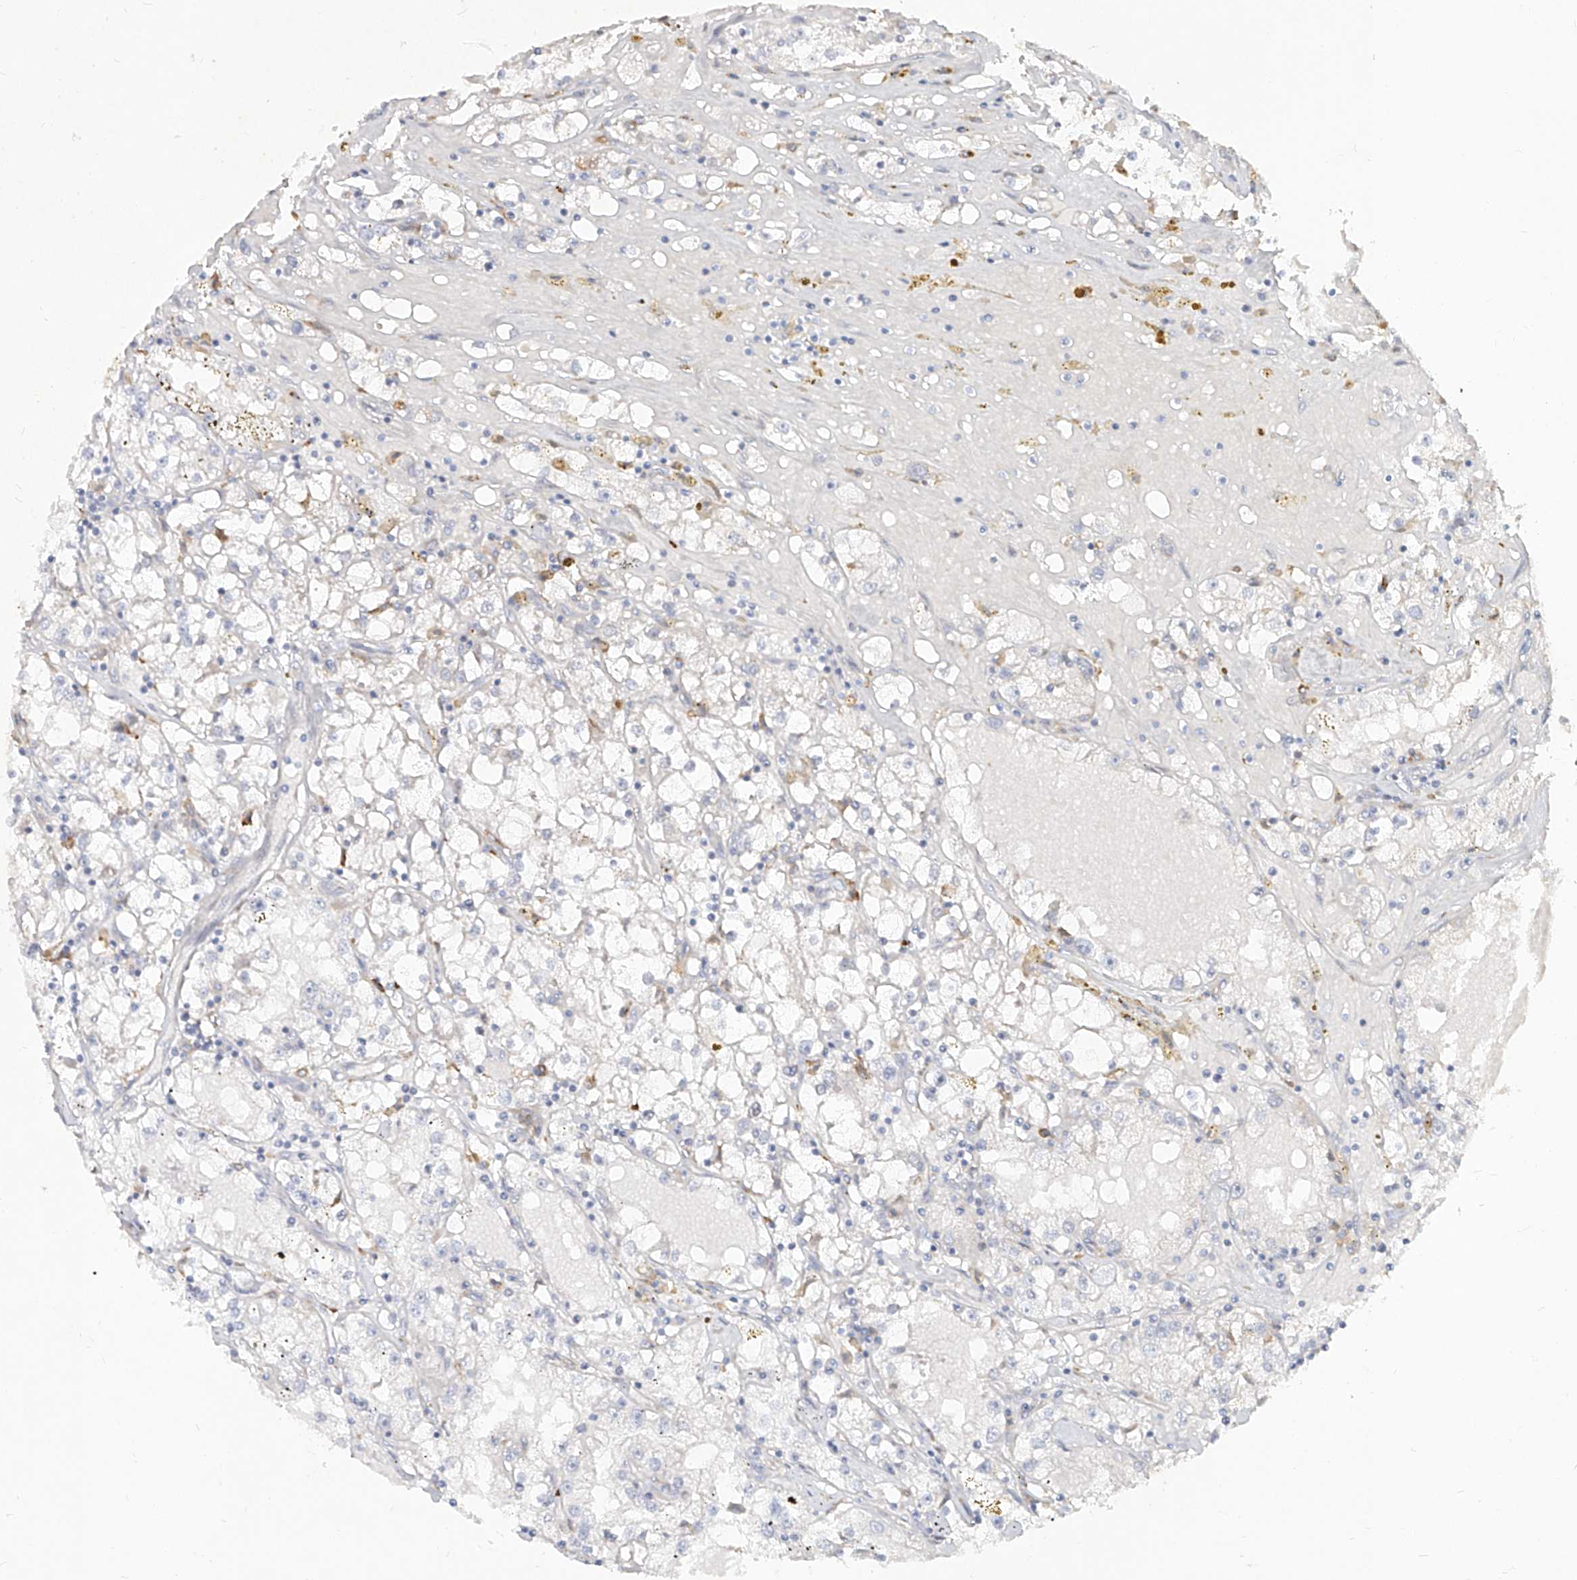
{"staining": {"intensity": "negative", "quantity": "none", "location": "none"}, "tissue": "renal cancer", "cell_type": "Tumor cells", "image_type": "cancer", "snomed": [{"axis": "morphology", "description": "Adenocarcinoma, NOS"}, {"axis": "topography", "description": "Kidney"}], "caption": "Immunohistochemistry (IHC) of renal adenocarcinoma displays no positivity in tumor cells. (DAB immunohistochemistry (IHC) visualized using brightfield microscopy, high magnification).", "gene": "CD209", "patient": {"sex": "male", "age": 56}}